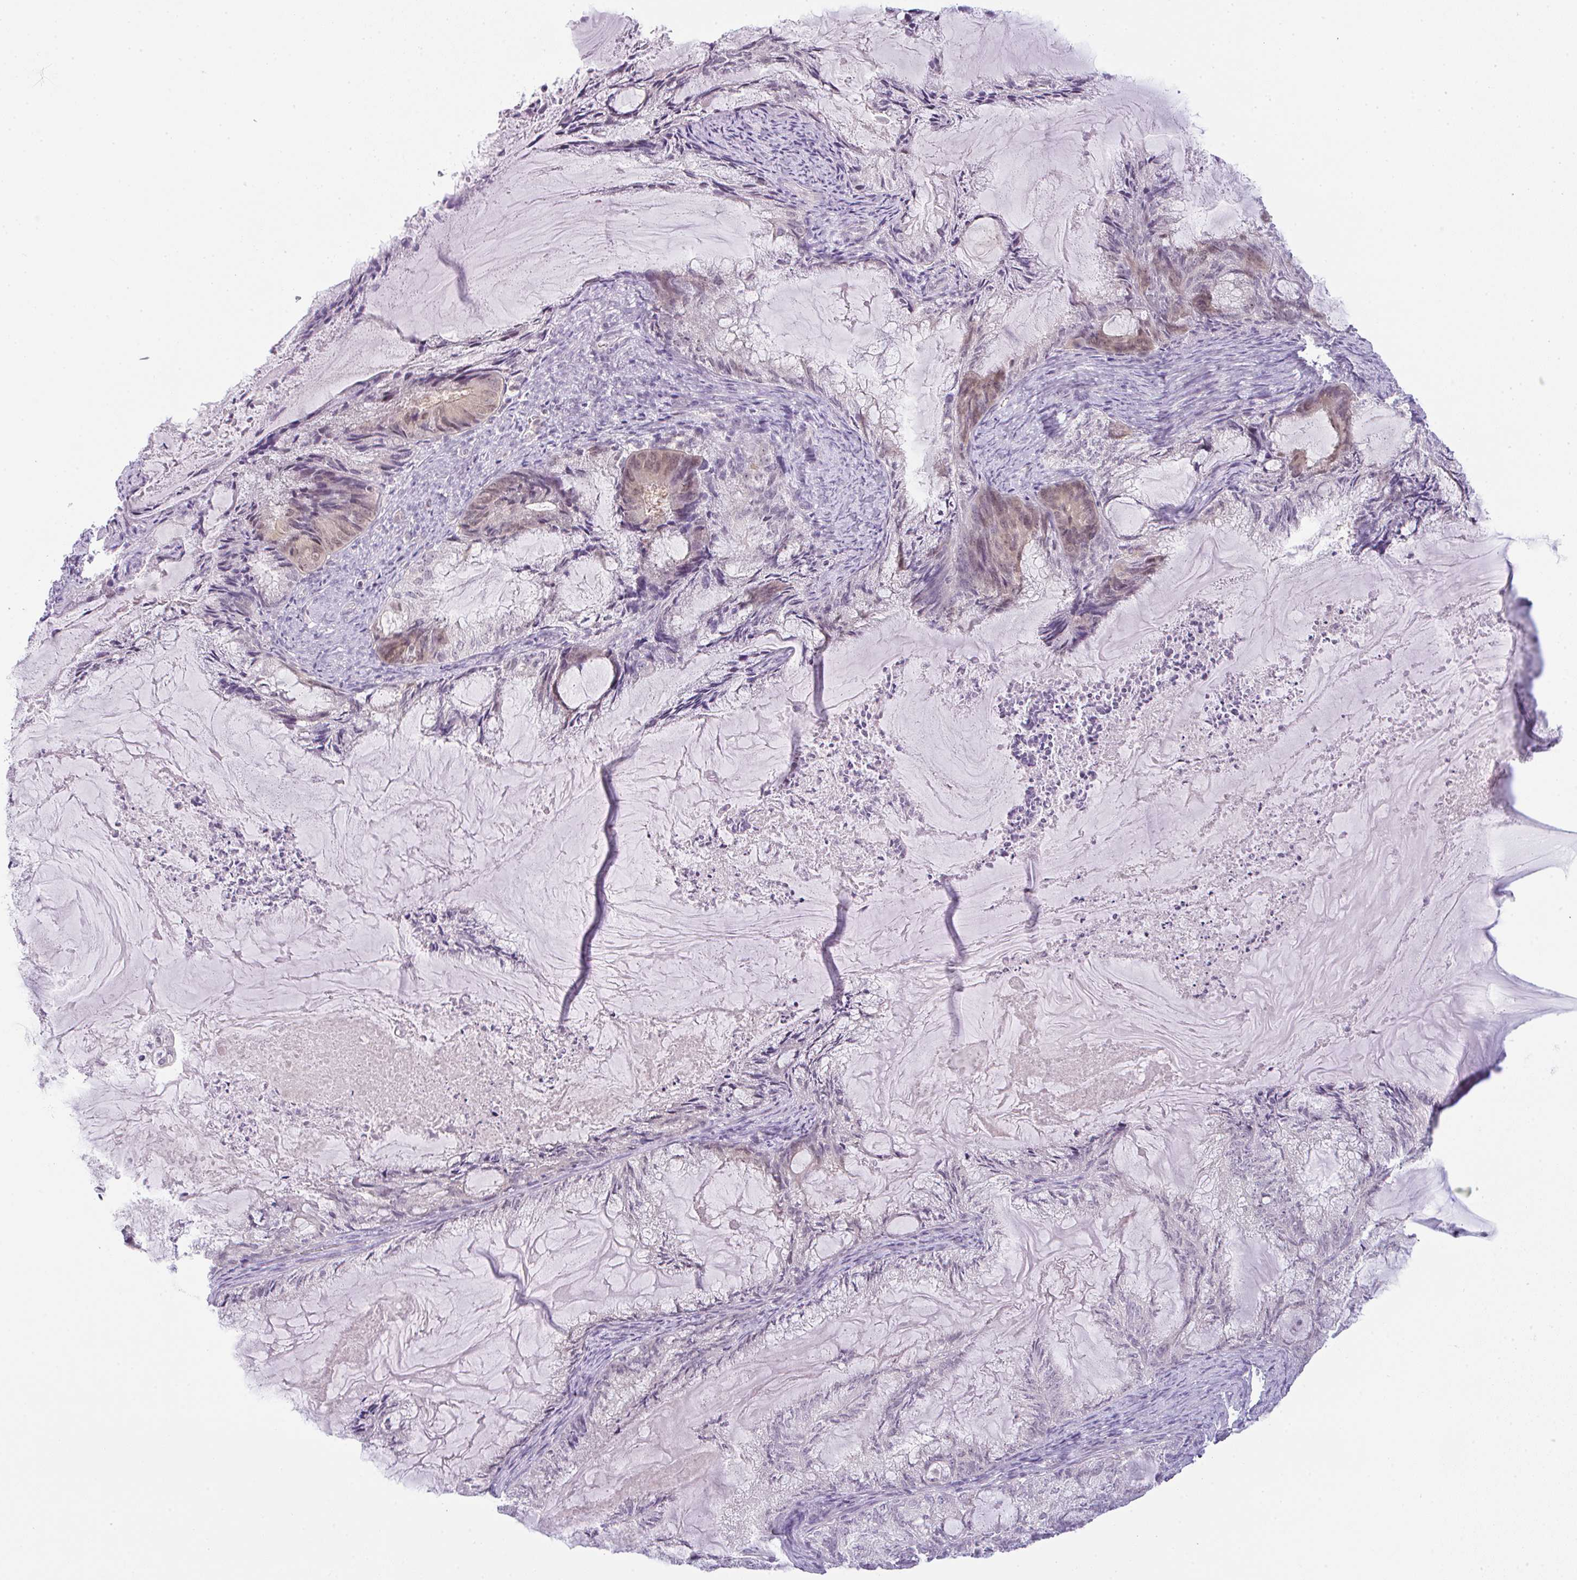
{"staining": {"intensity": "weak", "quantity": "25%-75%", "location": "nuclear"}, "tissue": "endometrial cancer", "cell_type": "Tumor cells", "image_type": "cancer", "snomed": [{"axis": "morphology", "description": "Adenocarcinoma, NOS"}, {"axis": "topography", "description": "Endometrium"}], "caption": "About 25%-75% of tumor cells in endometrial cancer show weak nuclear protein staining as visualized by brown immunohistochemical staining.", "gene": "CSE1L", "patient": {"sex": "female", "age": 86}}